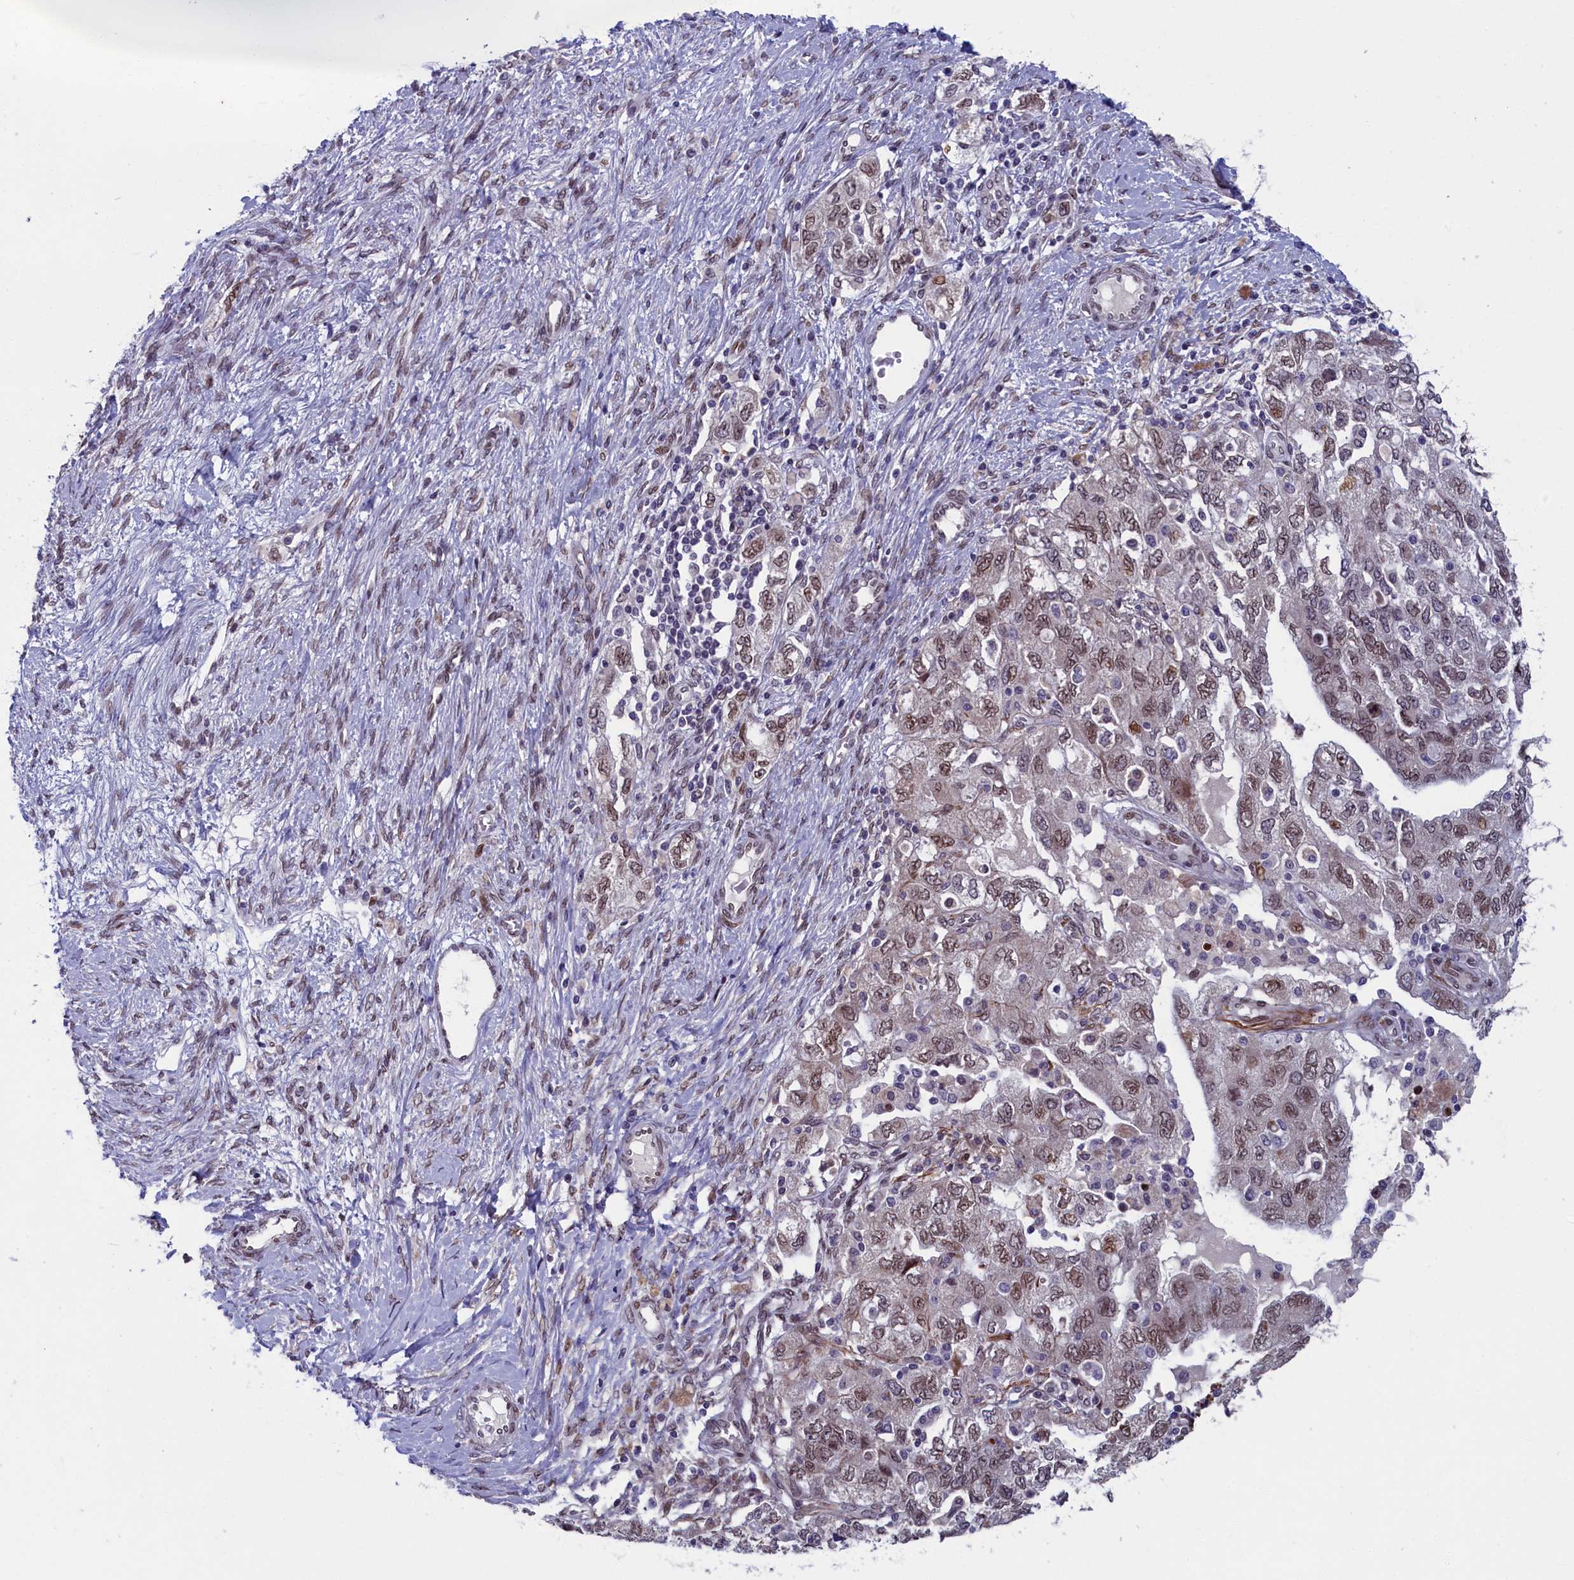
{"staining": {"intensity": "moderate", "quantity": ">75%", "location": "nuclear"}, "tissue": "ovarian cancer", "cell_type": "Tumor cells", "image_type": "cancer", "snomed": [{"axis": "morphology", "description": "Carcinoma, NOS"}, {"axis": "morphology", "description": "Cystadenocarcinoma, serous, NOS"}, {"axis": "topography", "description": "Ovary"}], "caption": "Moderate nuclear expression is identified in about >75% of tumor cells in ovarian cancer (serous cystadenocarcinoma).", "gene": "GPSM1", "patient": {"sex": "female", "age": 69}}